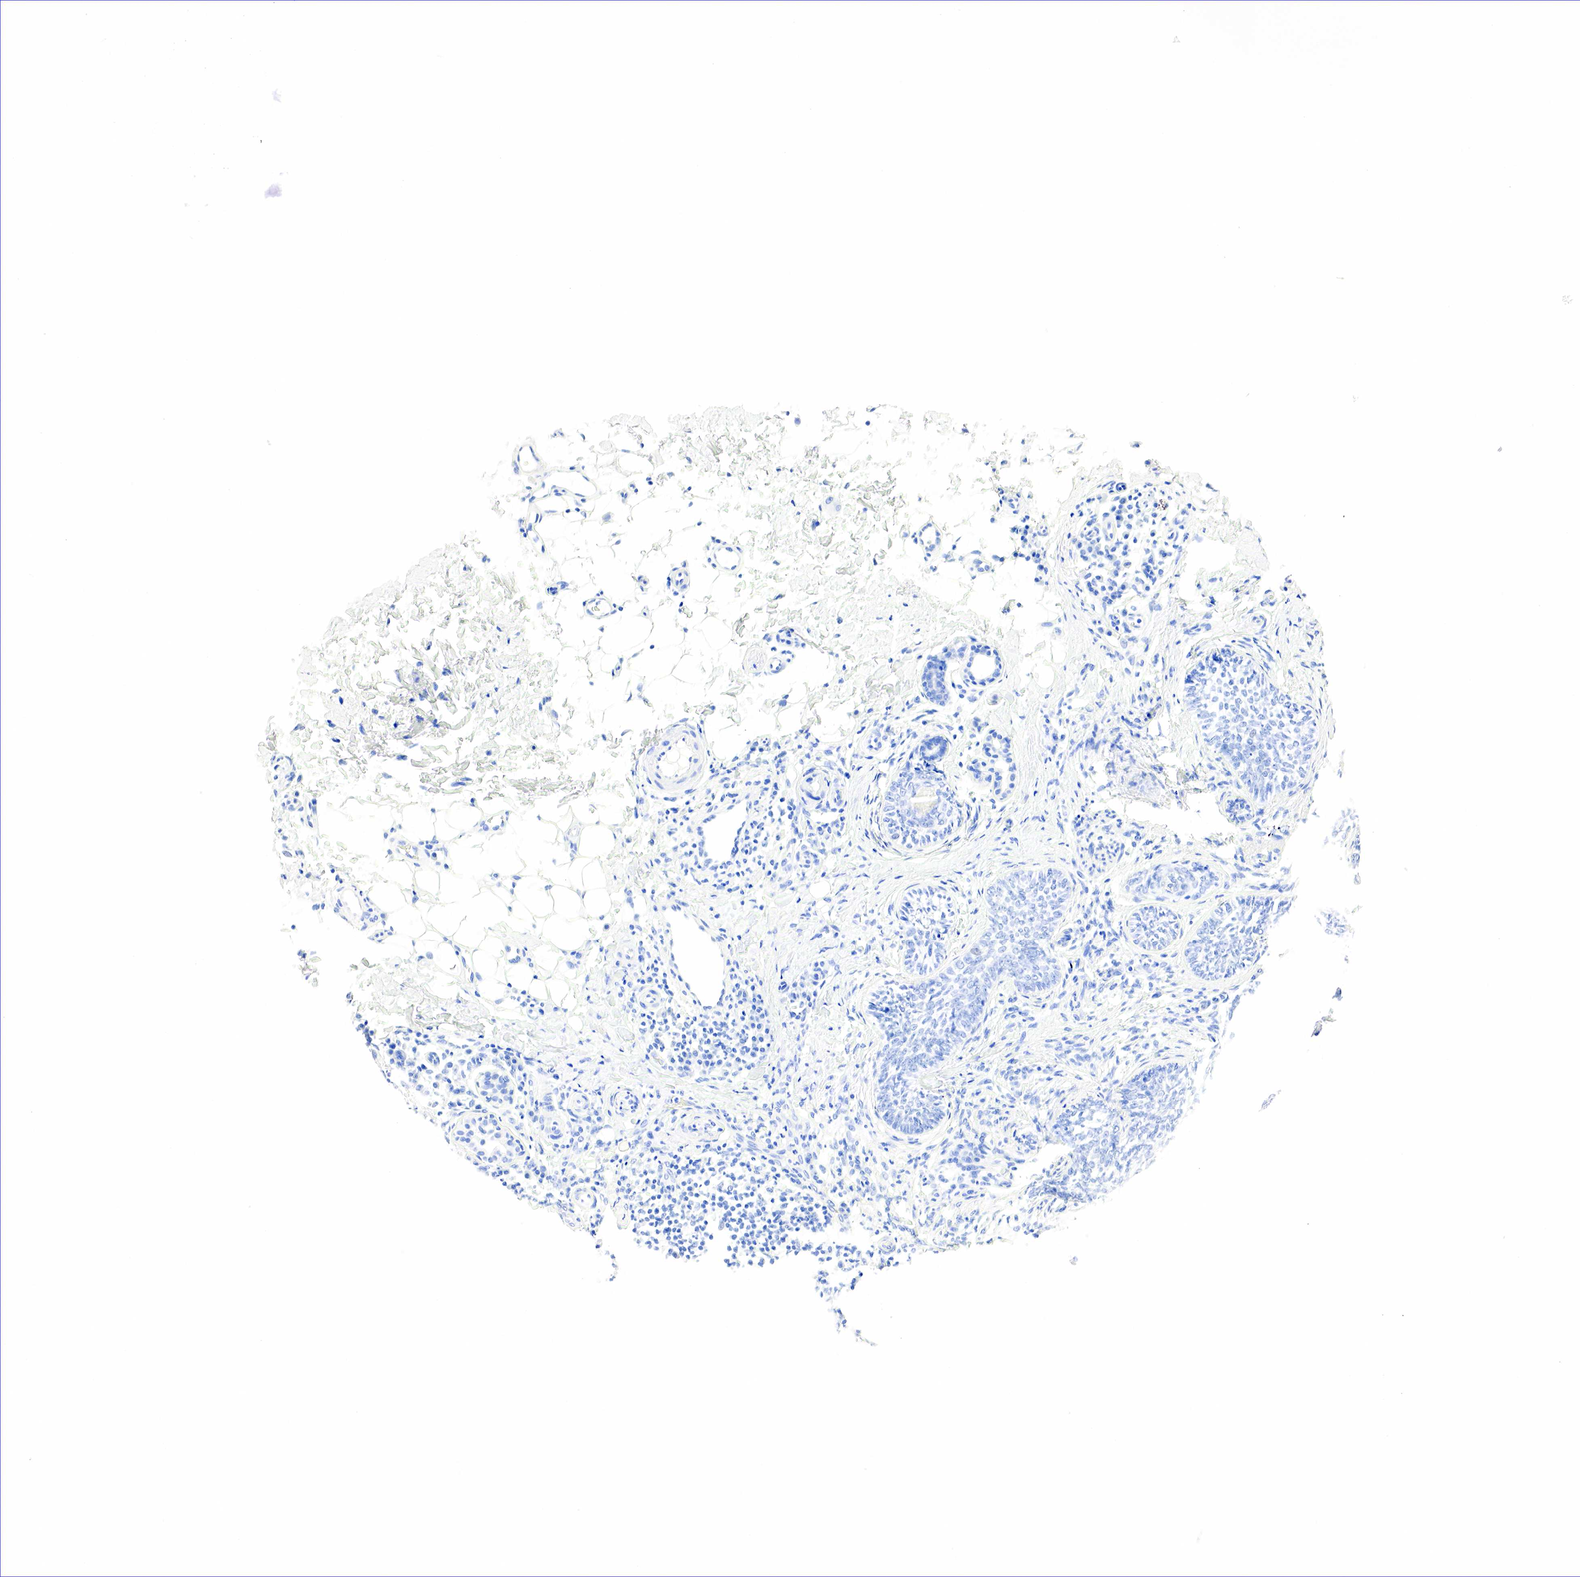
{"staining": {"intensity": "negative", "quantity": "none", "location": "none"}, "tissue": "skin cancer", "cell_type": "Tumor cells", "image_type": "cancer", "snomed": [{"axis": "morphology", "description": "Basal cell carcinoma"}, {"axis": "topography", "description": "Skin"}], "caption": "Micrograph shows no significant protein staining in tumor cells of basal cell carcinoma (skin). (Stains: DAB (3,3'-diaminobenzidine) IHC with hematoxylin counter stain, Microscopy: brightfield microscopy at high magnification).", "gene": "NKX2-1", "patient": {"sex": "male", "age": 89}}